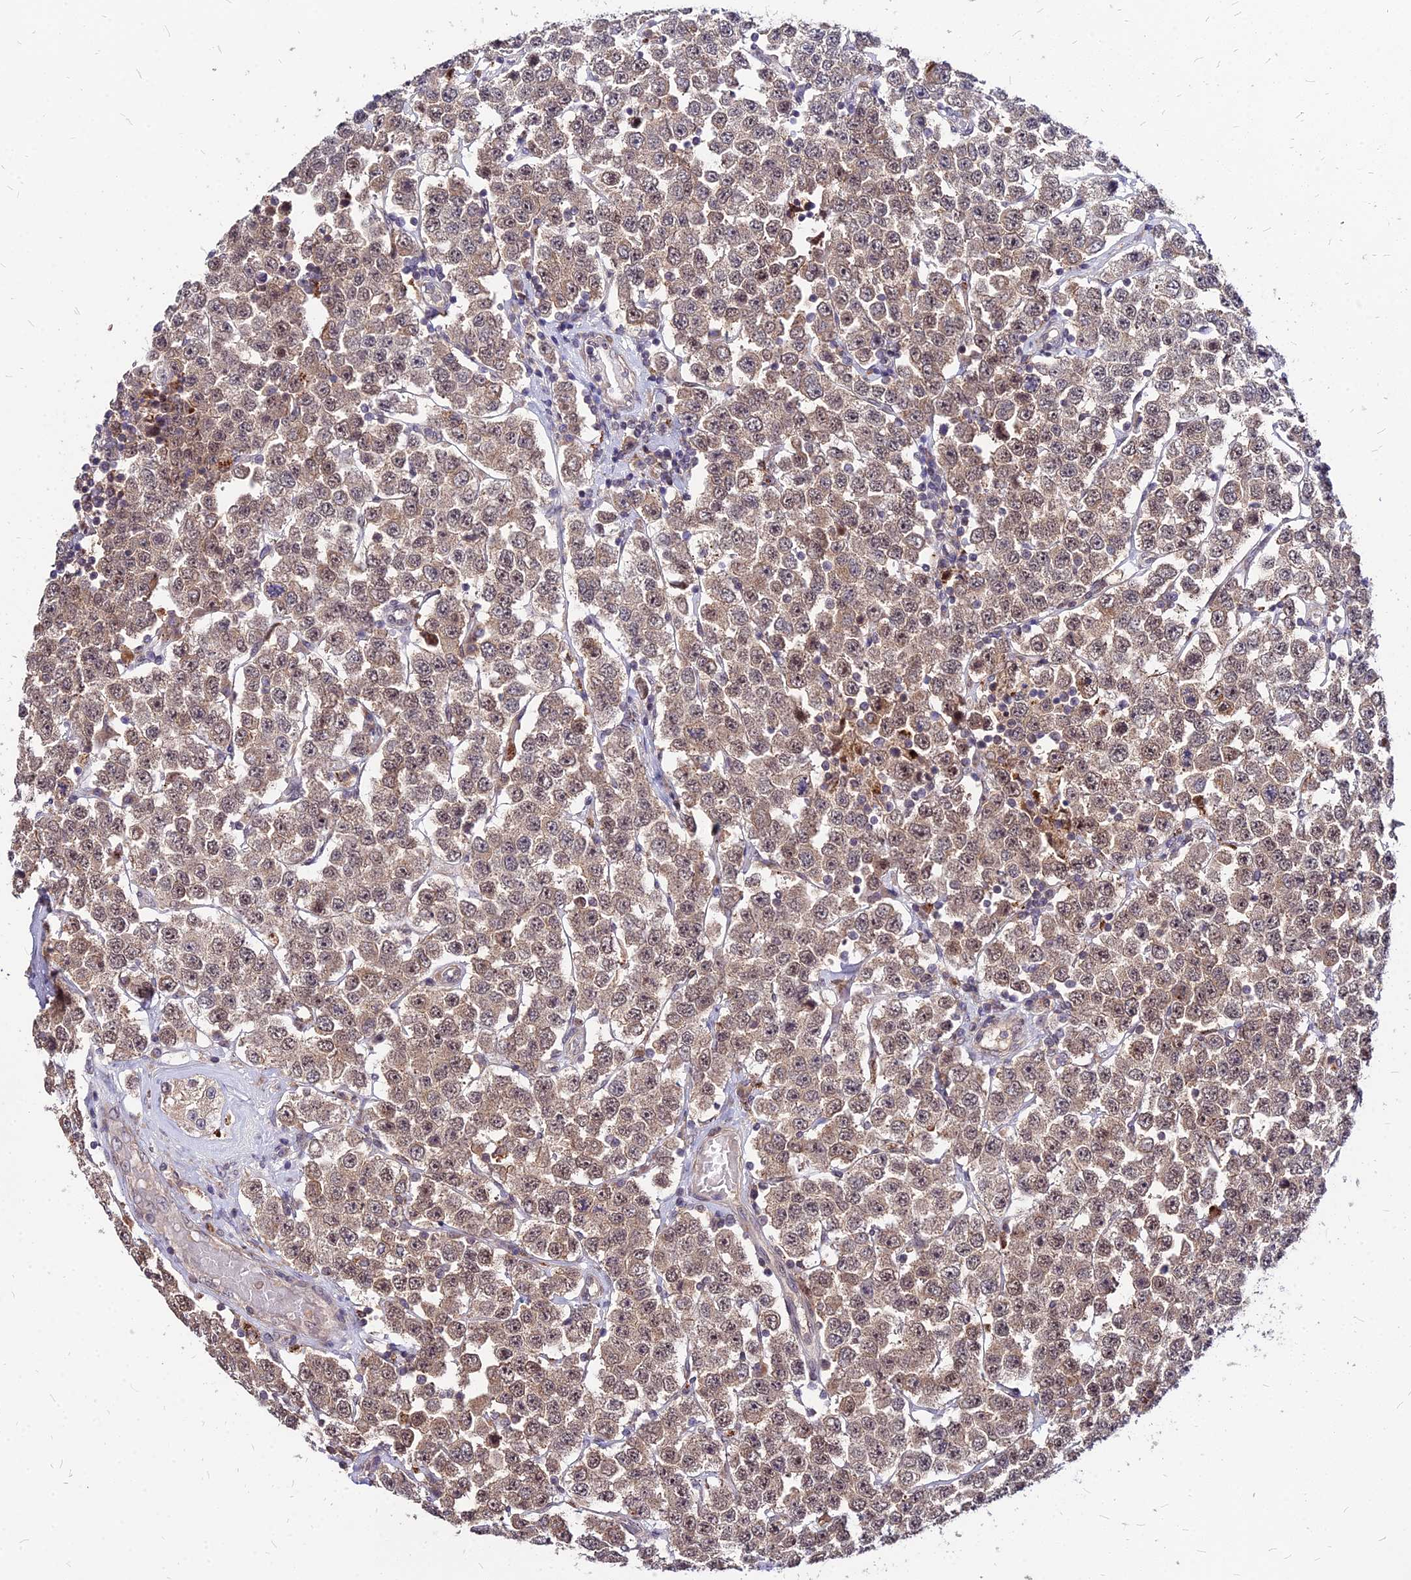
{"staining": {"intensity": "moderate", "quantity": ">75%", "location": "cytoplasmic/membranous,nuclear"}, "tissue": "testis cancer", "cell_type": "Tumor cells", "image_type": "cancer", "snomed": [{"axis": "morphology", "description": "Seminoma, NOS"}, {"axis": "topography", "description": "Testis"}], "caption": "Protein staining exhibits moderate cytoplasmic/membranous and nuclear expression in approximately >75% of tumor cells in testis seminoma.", "gene": "APBA3", "patient": {"sex": "male", "age": 28}}